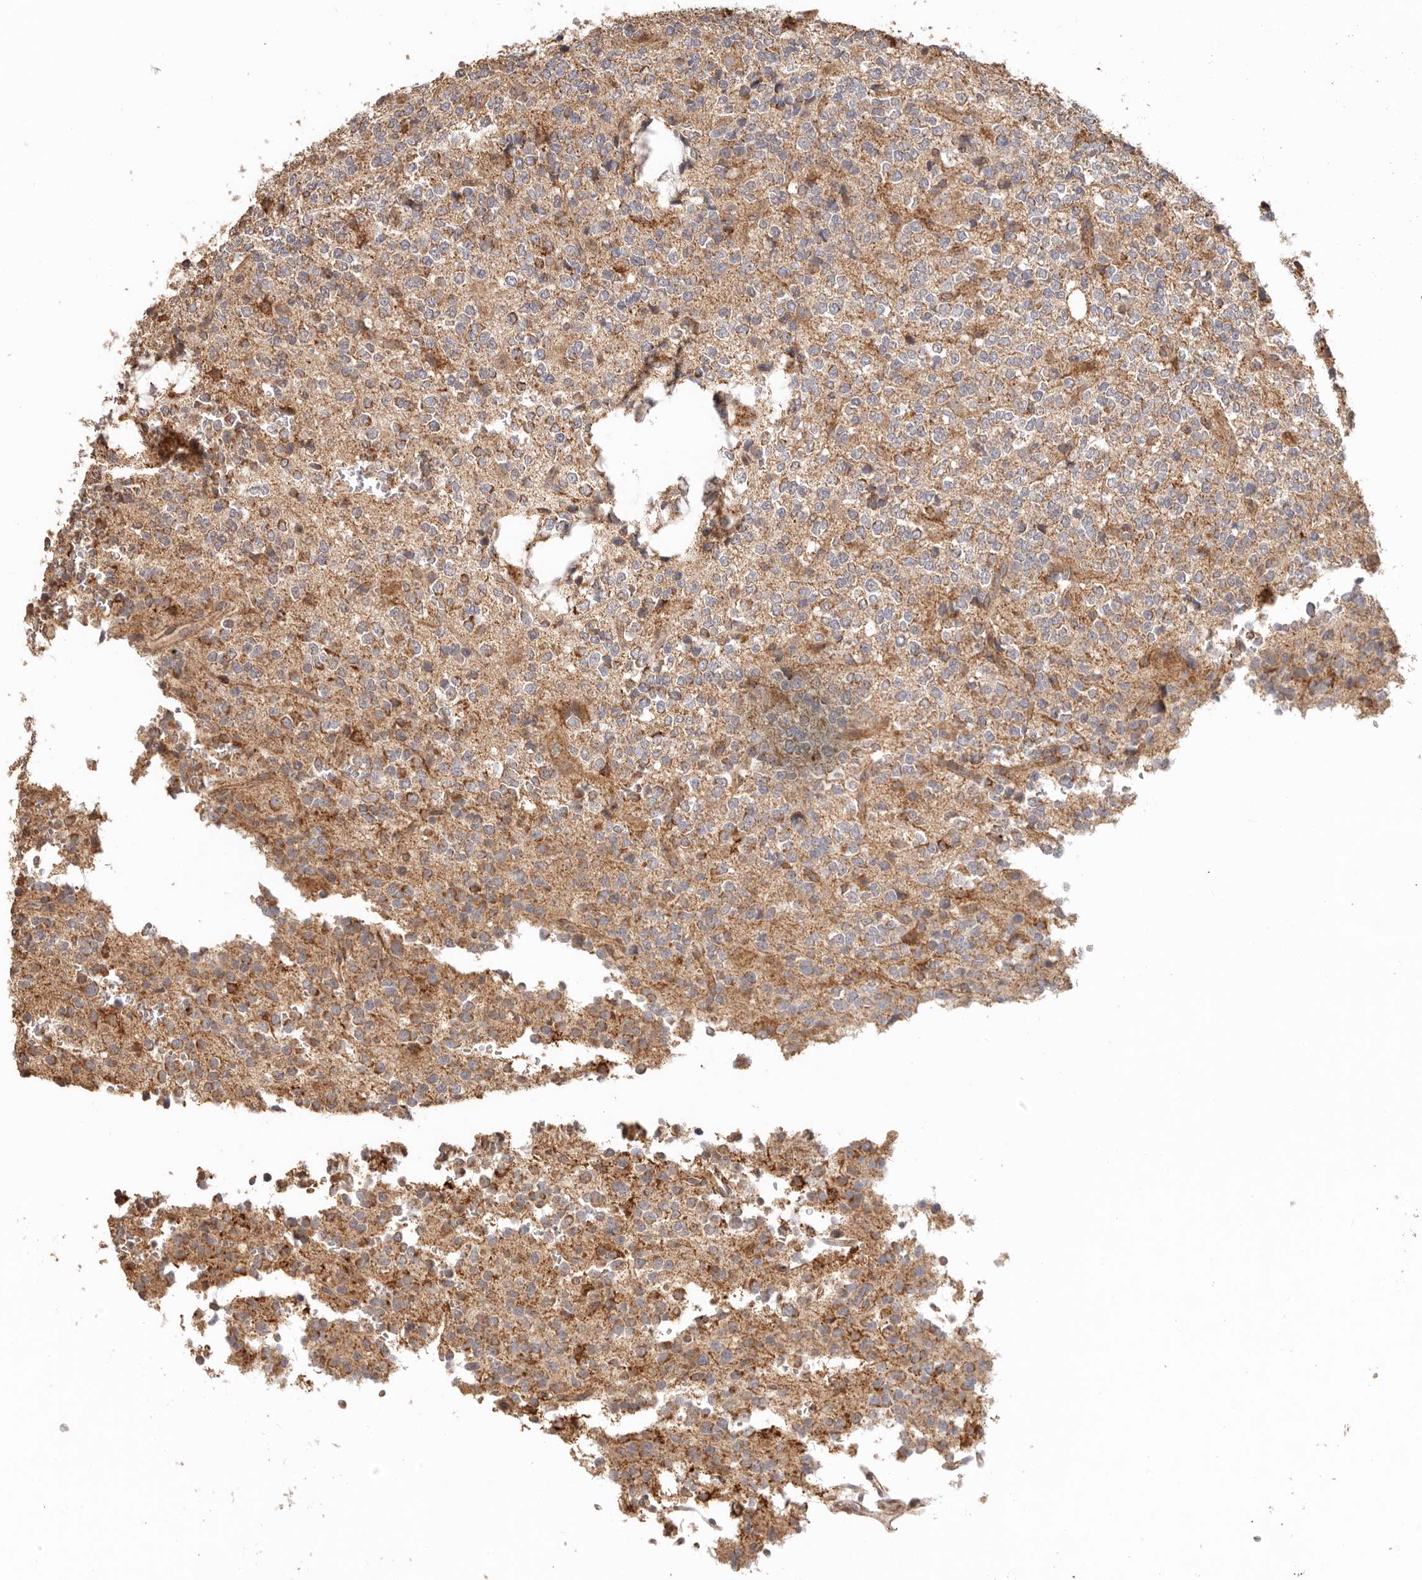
{"staining": {"intensity": "moderate", "quantity": ">75%", "location": "cytoplasmic/membranous"}, "tissue": "glioma", "cell_type": "Tumor cells", "image_type": "cancer", "snomed": [{"axis": "morphology", "description": "Glioma, malignant, High grade"}, {"axis": "topography", "description": "Brain"}], "caption": "The histopathology image reveals a brown stain indicating the presence of a protein in the cytoplasmic/membranous of tumor cells in glioma.", "gene": "NDUFB11", "patient": {"sex": "female", "age": 62}}